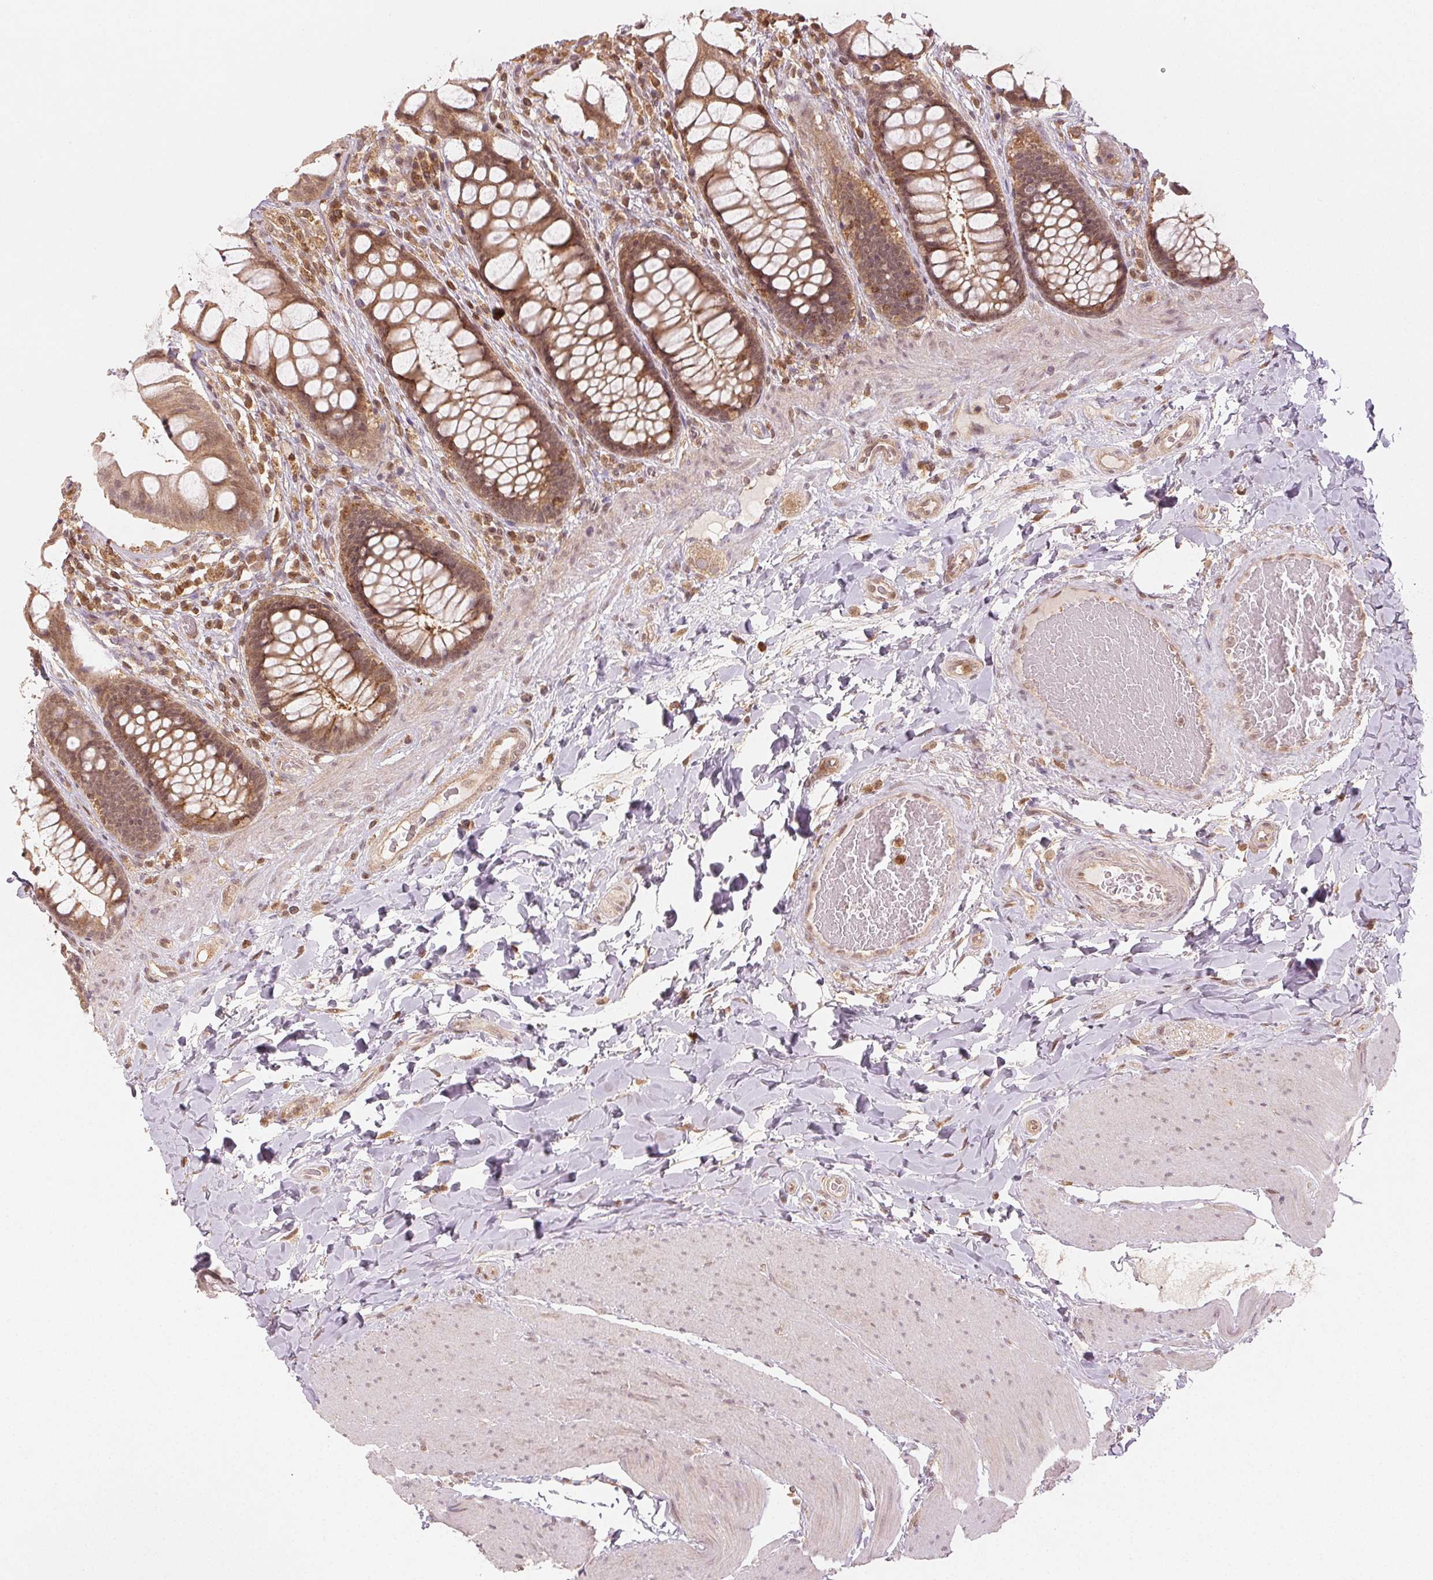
{"staining": {"intensity": "weak", "quantity": ">75%", "location": "cytoplasmic/membranous,nuclear"}, "tissue": "rectum", "cell_type": "Glandular cells", "image_type": "normal", "snomed": [{"axis": "morphology", "description": "Normal tissue, NOS"}, {"axis": "topography", "description": "Rectum"}], "caption": "Protein staining of normal rectum demonstrates weak cytoplasmic/membranous,nuclear positivity in approximately >75% of glandular cells.", "gene": "MAPK14", "patient": {"sex": "female", "age": 58}}